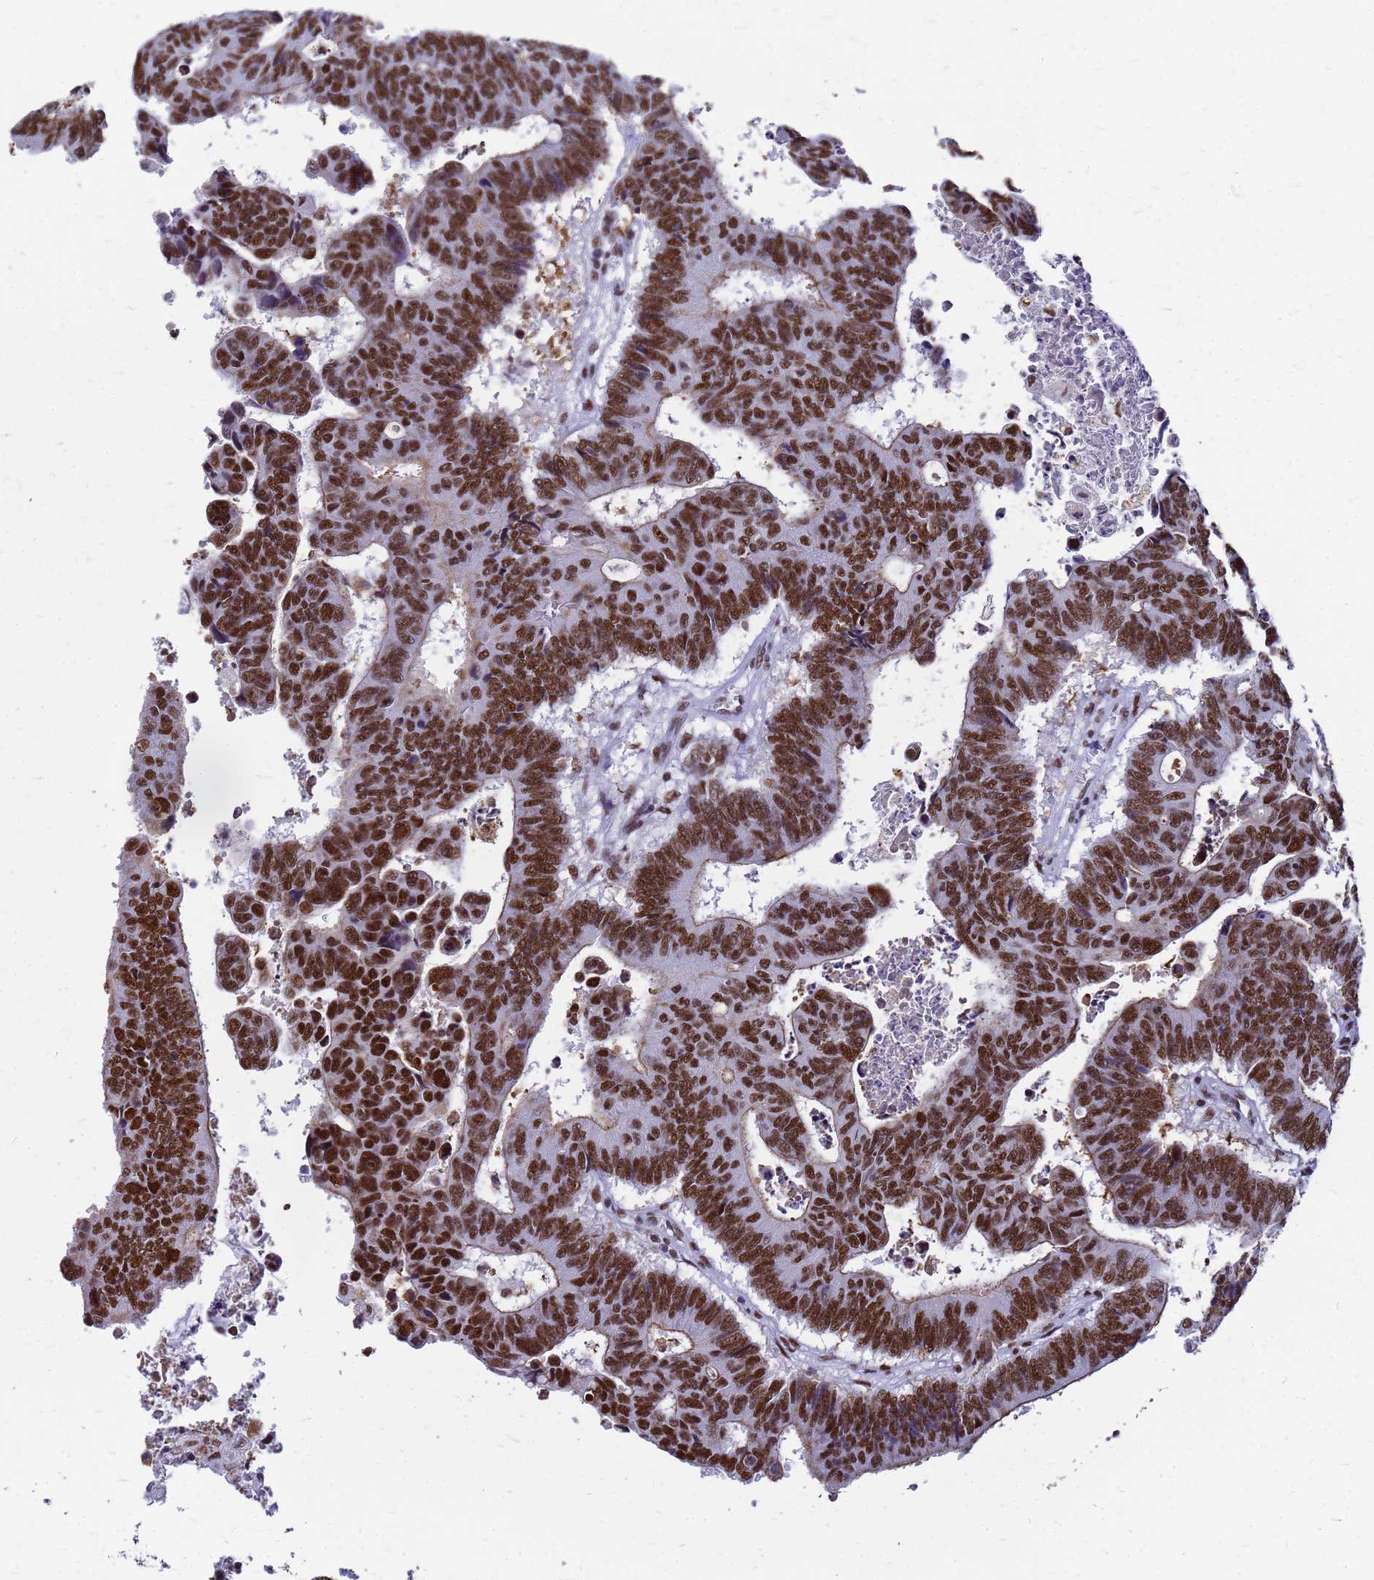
{"staining": {"intensity": "strong", "quantity": ">75%", "location": "nuclear"}, "tissue": "colorectal cancer", "cell_type": "Tumor cells", "image_type": "cancer", "snomed": [{"axis": "morphology", "description": "Adenocarcinoma, NOS"}, {"axis": "topography", "description": "Rectum"}], "caption": "High-magnification brightfield microscopy of colorectal cancer (adenocarcinoma) stained with DAB (3,3'-diaminobenzidine) (brown) and counterstained with hematoxylin (blue). tumor cells exhibit strong nuclear positivity is appreciated in about>75% of cells.", "gene": "SART3", "patient": {"sex": "male", "age": 84}}